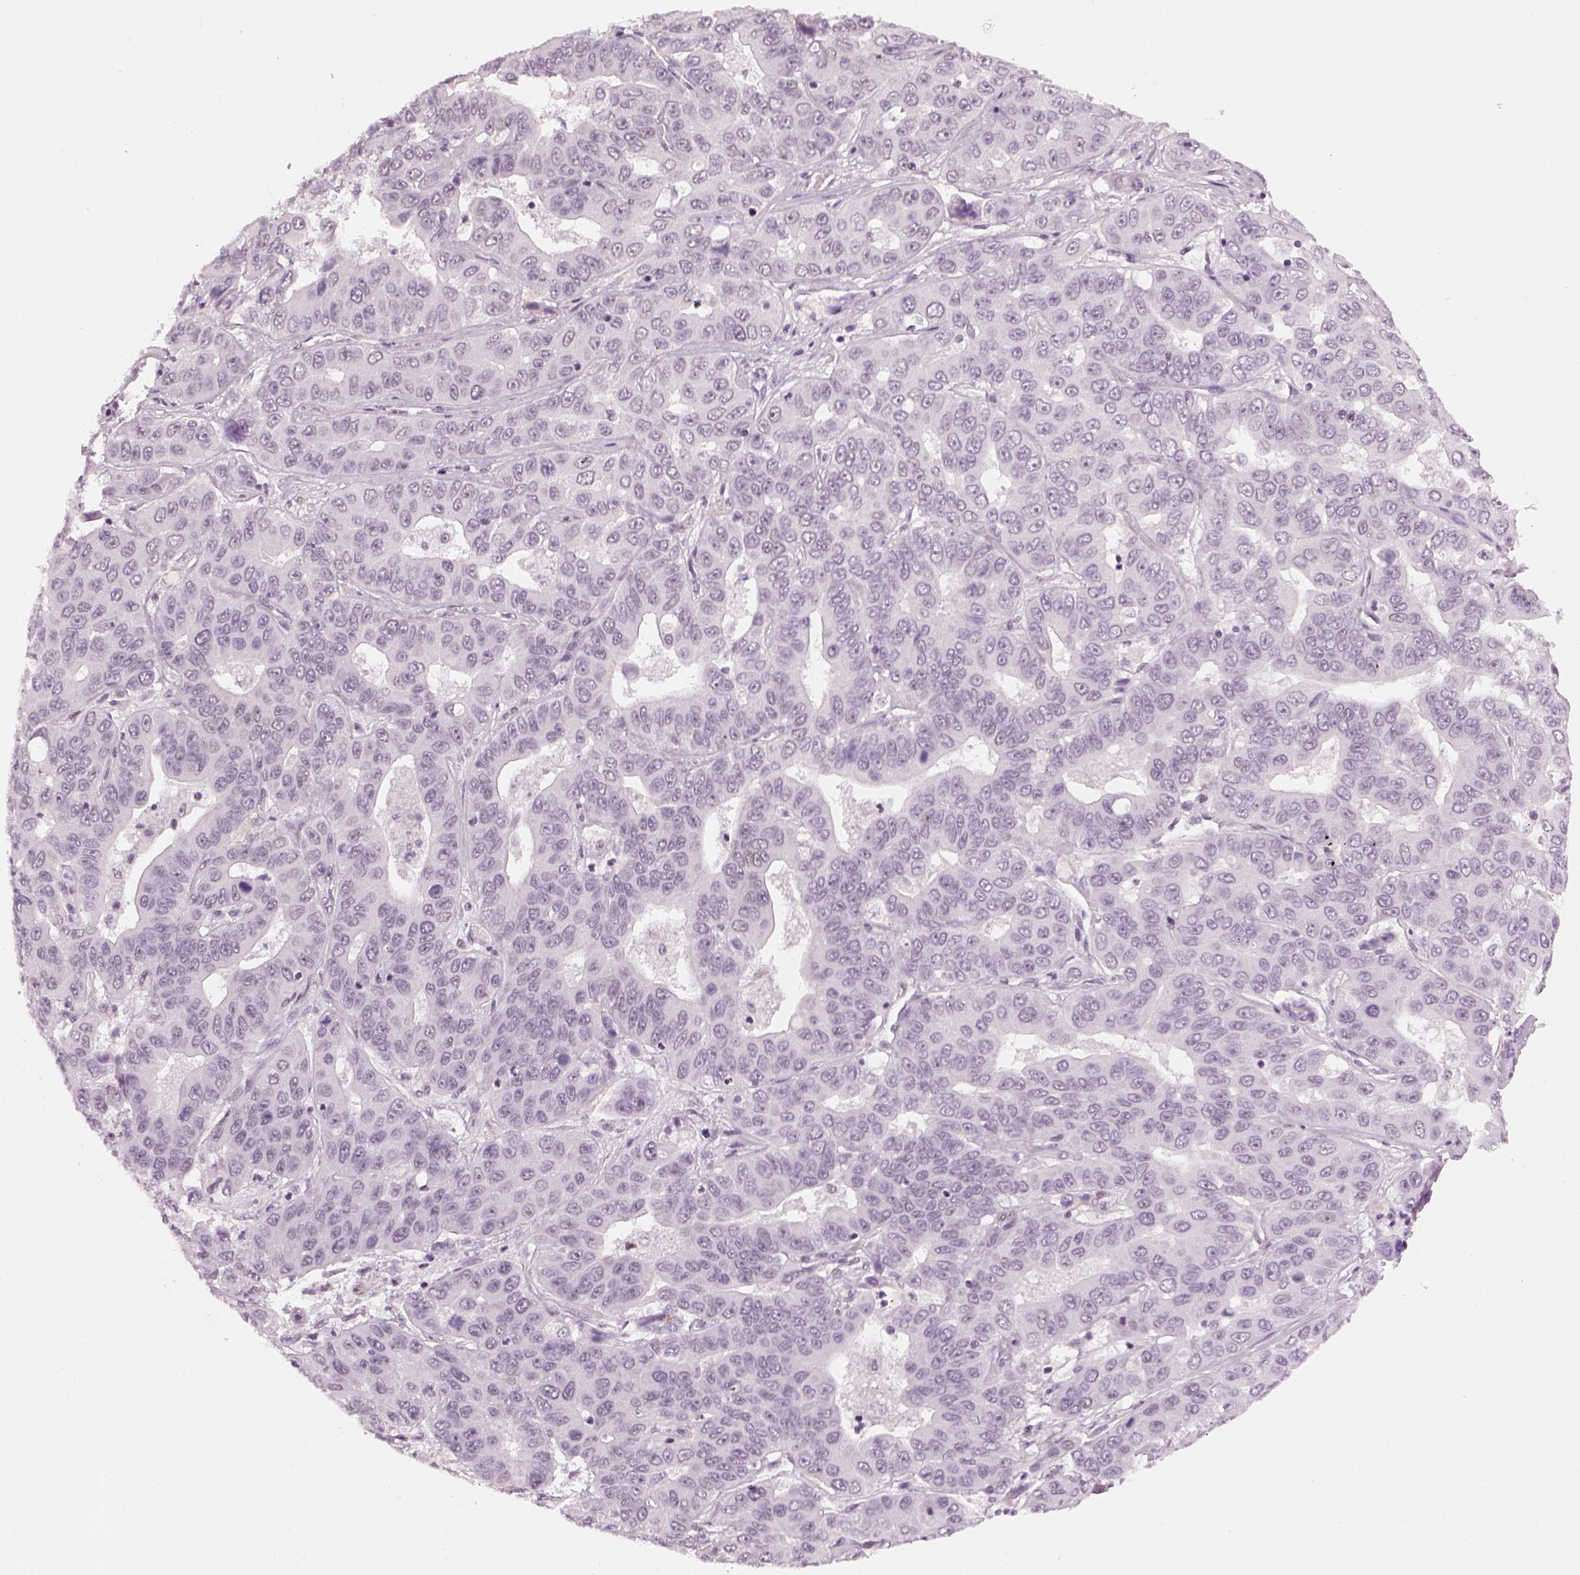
{"staining": {"intensity": "negative", "quantity": "none", "location": "none"}, "tissue": "liver cancer", "cell_type": "Tumor cells", "image_type": "cancer", "snomed": [{"axis": "morphology", "description": "Cholangiocarcinoma"}, {"axis": "topography", "description": "Liver"}], "caption": "Protein analysis of cholangiocarcinoma (liver) exhibits no significant positivity in tumor cells.", "gene": "KCNG2", "patient": {"sex": "female", "age": 52}}